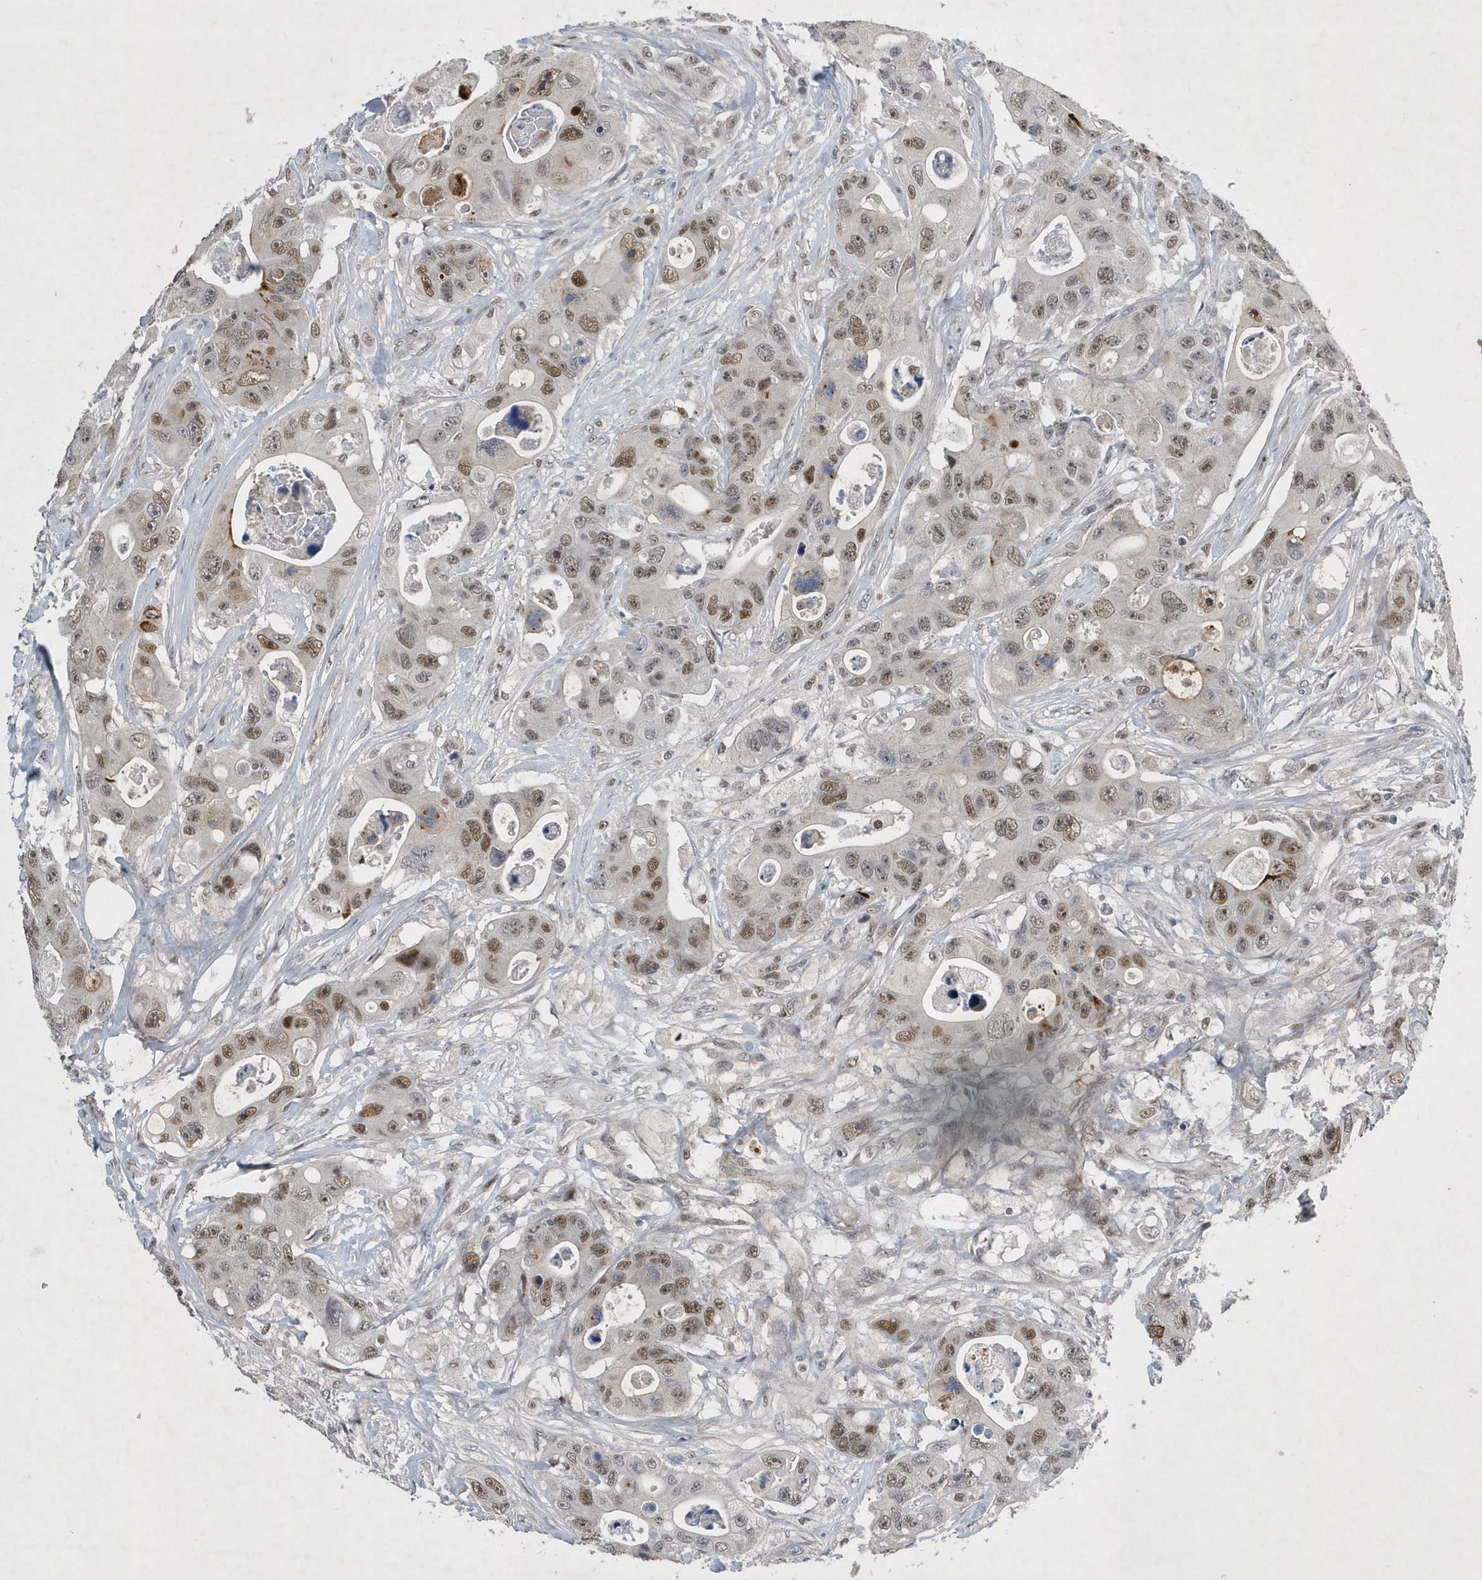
{"staining": {"intensity": "moderate", "quantity": "25%-75%", "location": "nuclear"}, "tissue": "colorectal cancer", "cell_type": "Tumor cells", "image_type": "cancer", "snomed": [{"axis": "morphology", "description": "Adenocarcinoma, NOS"}, {"axis": "topography", "description": "Colon"}], "caption": "Colorectal adenocarcinoma stained with a brown dye reveals moderate nuclear positive expression in about 25%-75% of tumor cells.", "gene": "FAM217A", "patient": {"sex": "female", "age": 46}}